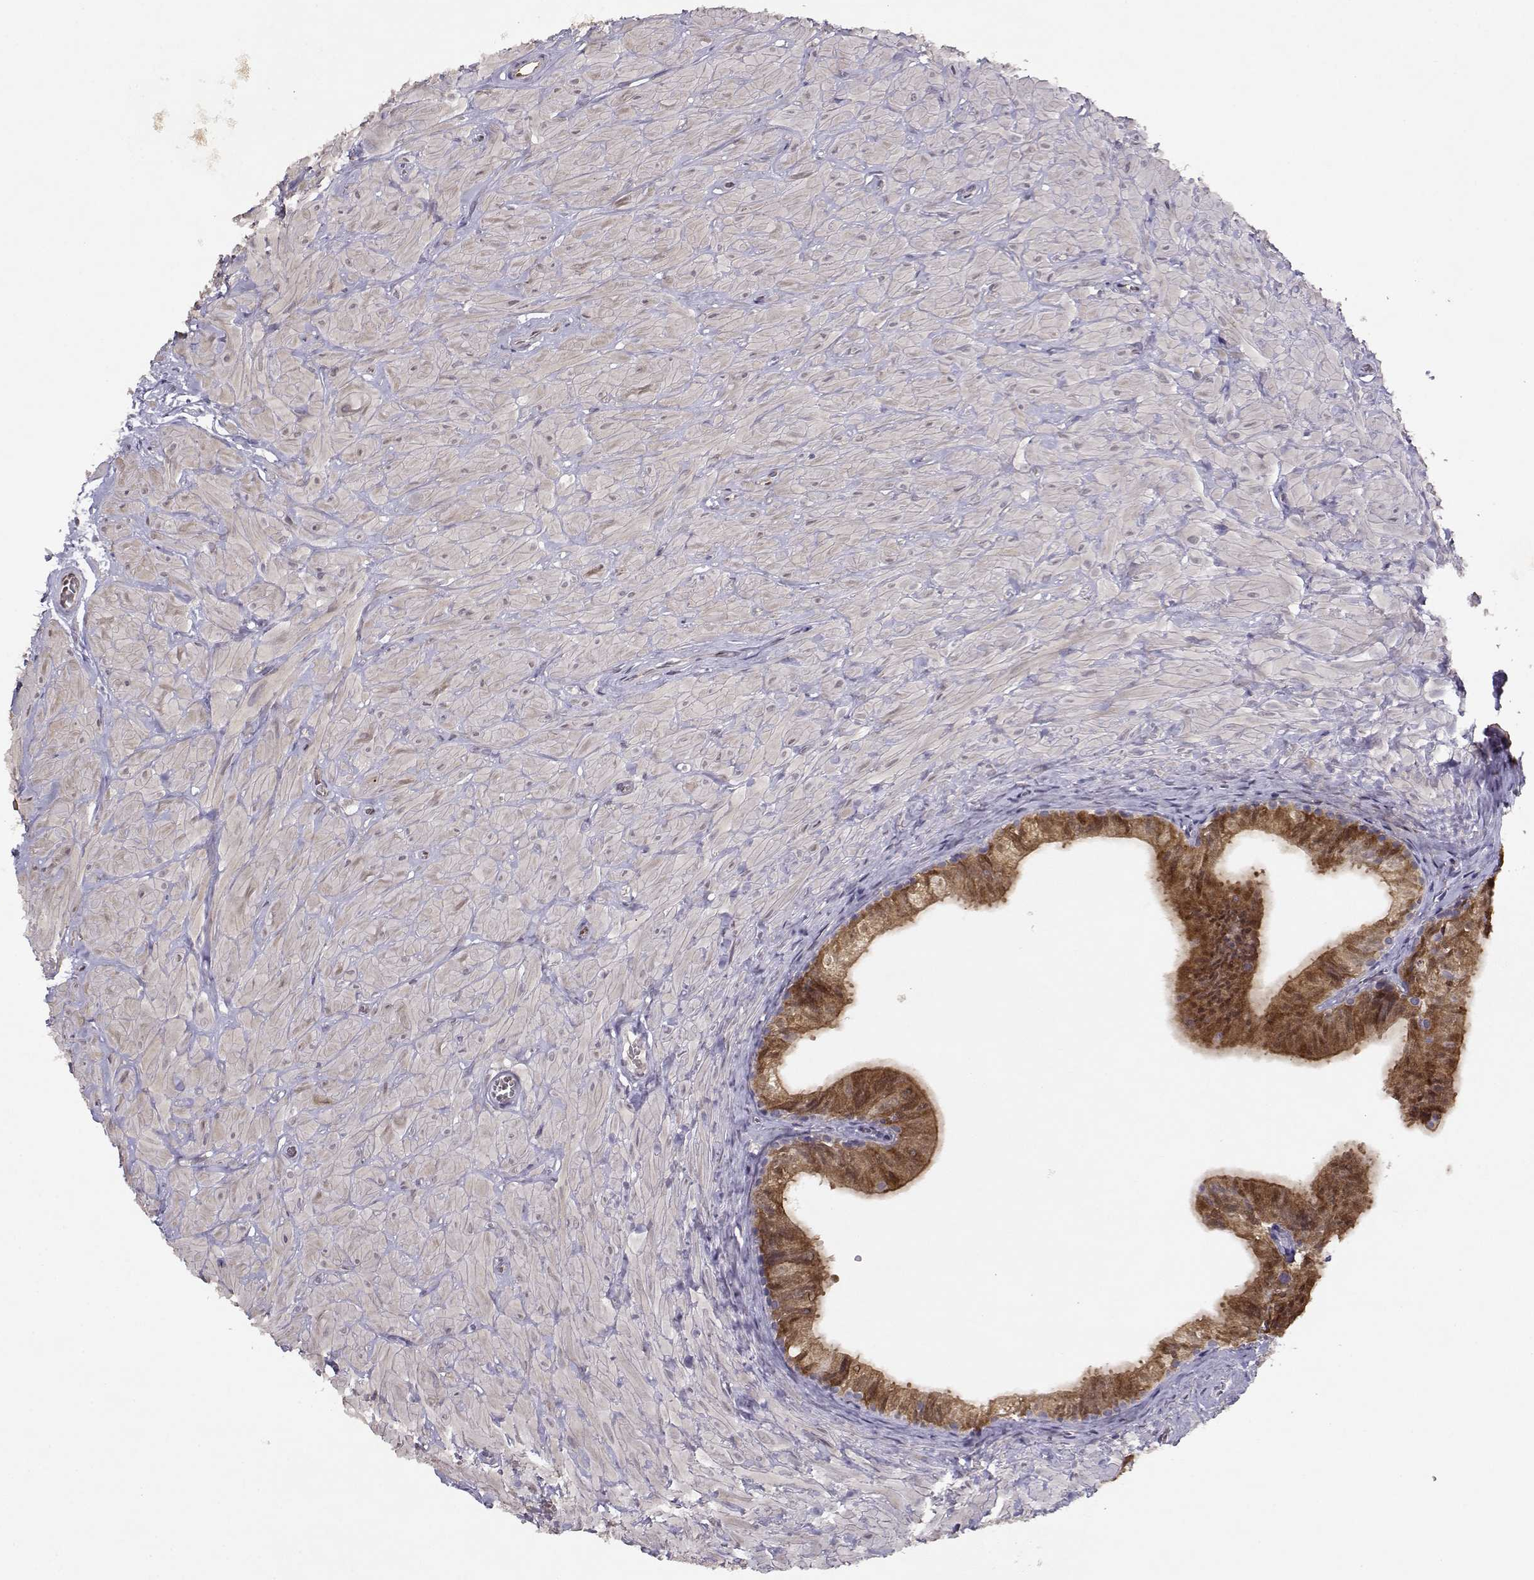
{"staining": {"intensity": "strong", "quantity": ">75%", "location": "cytoplasmic/membranous"}, "tissue": "epididymis", "cell_type": "Glandular cells", "image_type": "normal", "snomed": [{"axis": "morphology", "description": "Normal tissue, NOS"}, {"axis": "topography", "description": "Epididymis"}, {"axis": "topography", "description": "Vas deferens"}], "caption": "Immunohistochemistry (DAB) staining of unremarkable epididymis shows strong cytoplasmic/membranous protein staining in approximately >75% of glandular cells.", "gene": "BMX", "patient": {"sex": "male", "age": 23}}